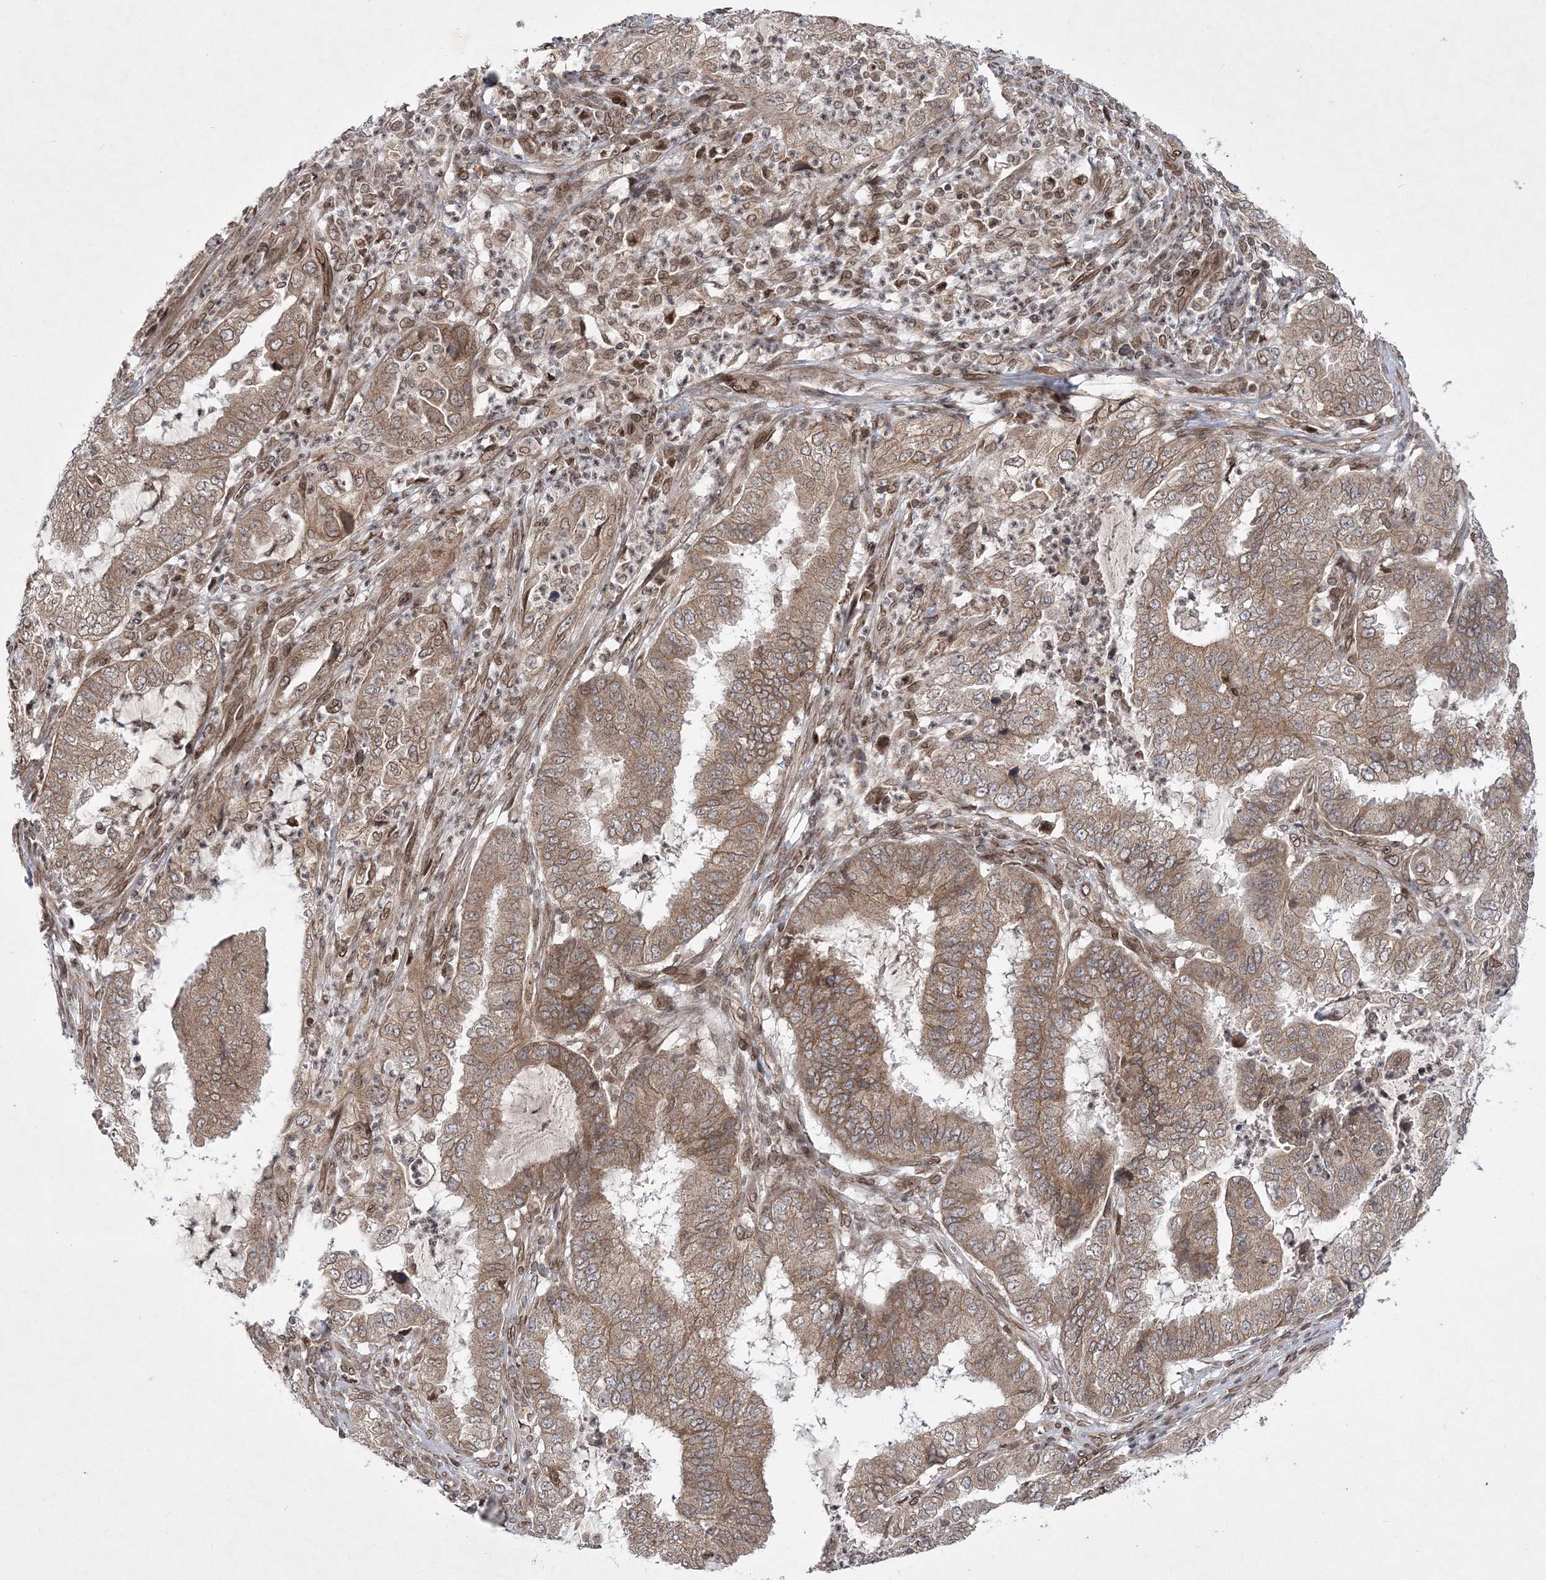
{"staining": {"intensity": "moderate", "quantity": ">75%", "location": "cytoplasmic/membranous"}, "tissue": "endometrial cancer", "cell_type": "Tumor cells", "image_type": "cancer", "snomed": [{"axis": "morphology", "description": "Adenocarcinoma, NOS"}, {"axis": "topography", "description": "Endometrium"}], "caption": "Immunohistochemical staining of endometrial adenocarcinoma displays moderate cytoplasmic/membranous protein positivity in about >75% of tumor cells. The staining was performed using DAB (3,3'-diaminobenzidine), with brown indicating positive protein expression. Nuclei are stained blue with hematoxylin.", "gene": "DNAJC27", "patient": {"sex": "female", "age": 51}}